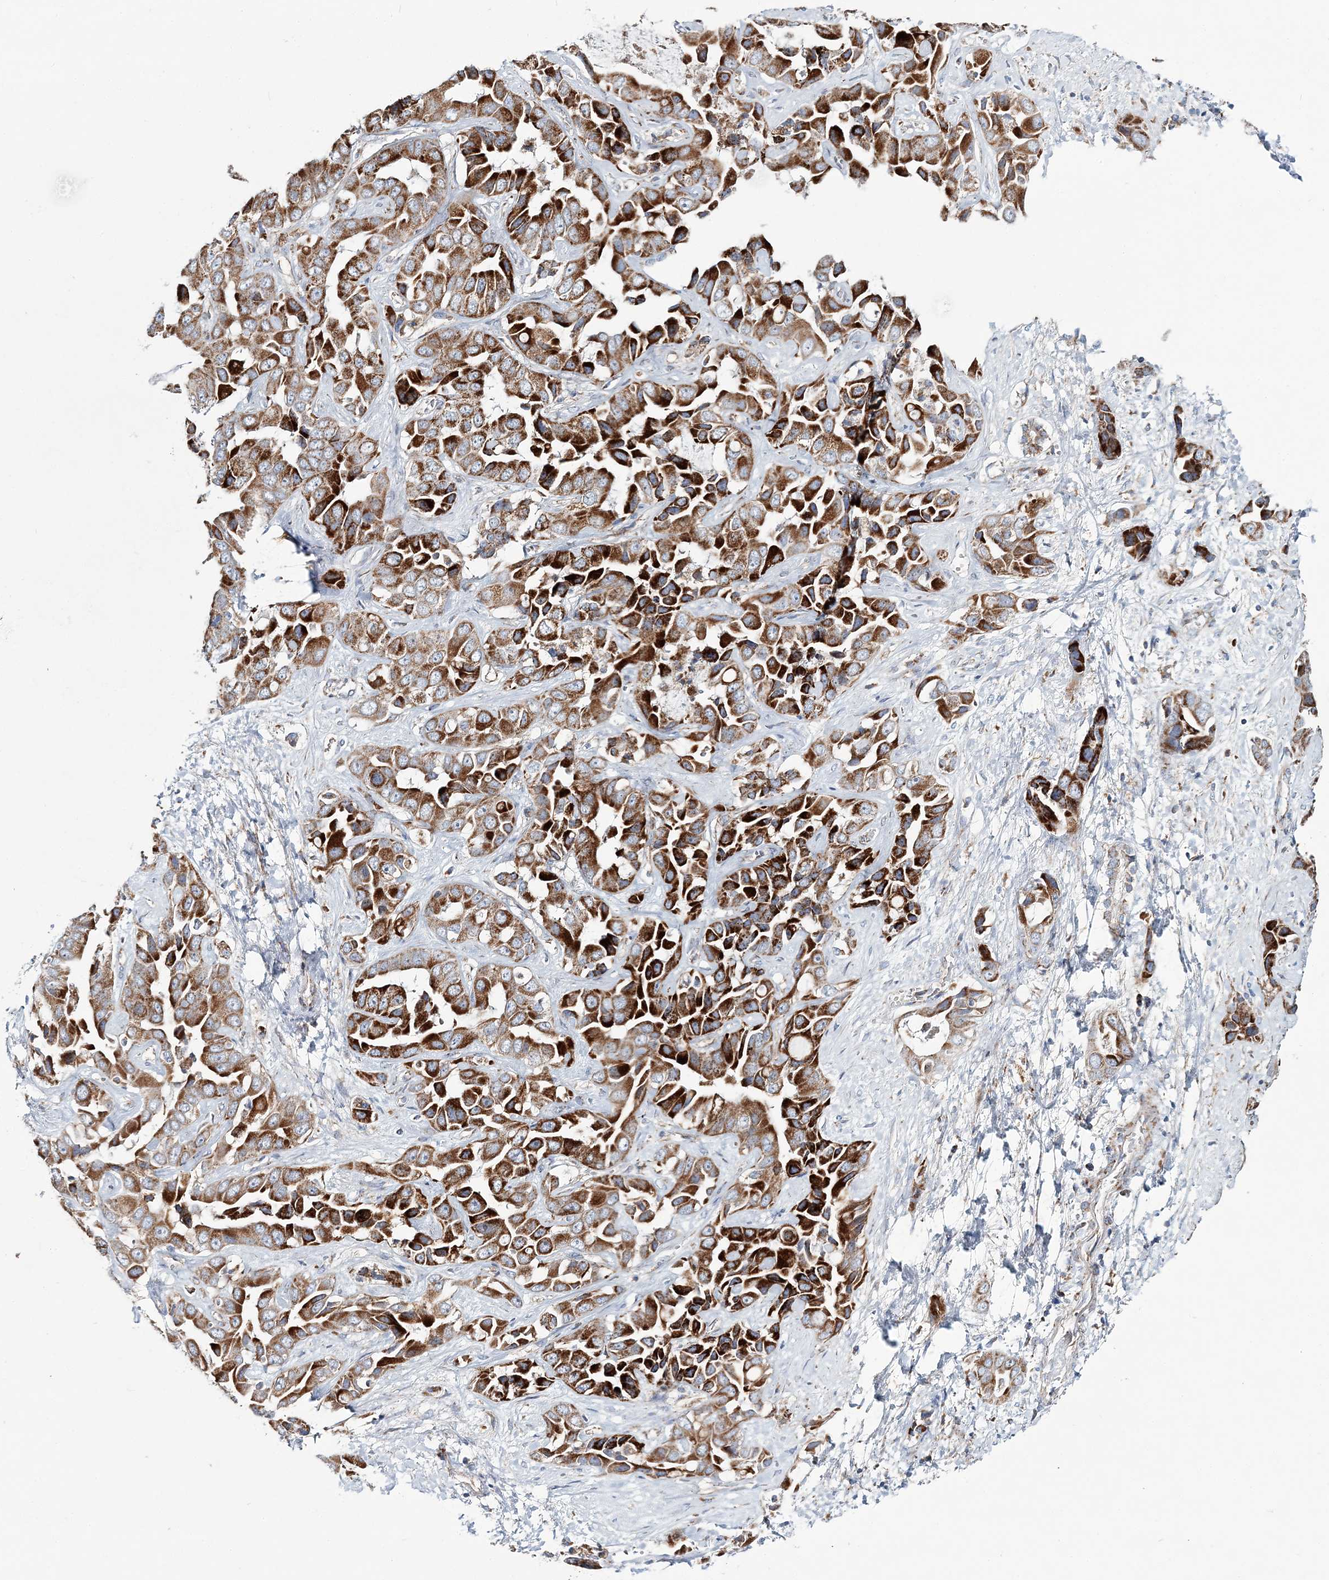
{"staining": {"intensity": "strong", "quantity": ">75%", "location": "cytoplasmic/membranous"}, "tissue": "liver cancer", "cell_type": "Tumor cells", "image_type": "cancer", "snomed": [{"axis": "morphology", "description": "Cholangiocarcinoma"}, {"axis": "topography", "description": "Liver"}], "caption": "A photomicrograph of human liver cancer (cholangiocarcinoma) stained for a protein displays strong cytoplasmic/membranous brown staining in tumor cells. The protein is shown in brown color, while the nuclei are stained blue.", "gene": "ARHGAP6", "patient": {"sex": "female", "age": 52}}